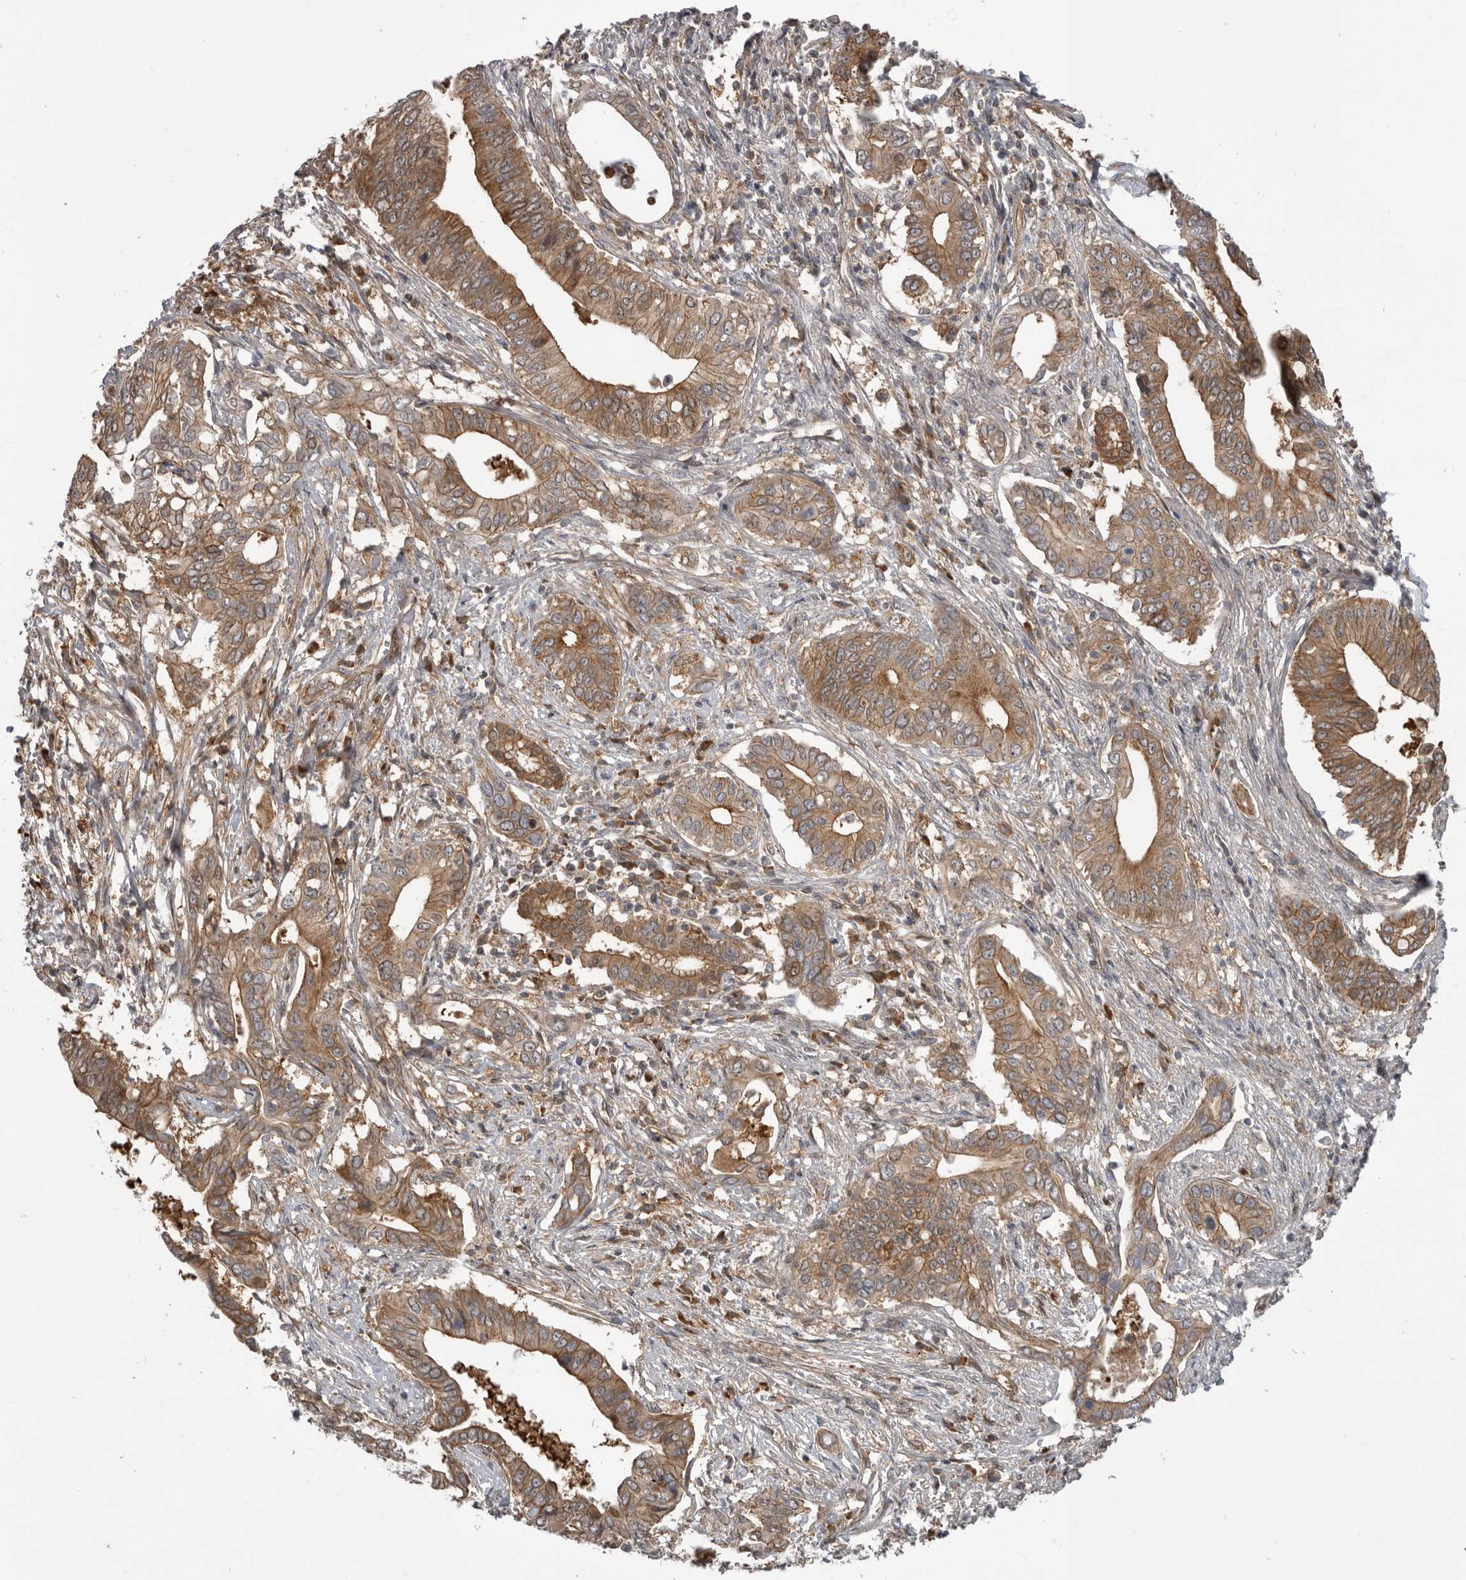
{"staining": {"intensity": "moderate", "quantity": ">75%", "location": "cytoplasmic/membranous"}, "tissue": "pancreatic cancer", "cell_type": "Tumor cells", "image_type": "cancer", "snomed": [{"axis": "morphology", "description": "Normal tissue, NOS"}, {"axis": "morphology", "description": "Adenocarcinoma, NOS"}, {"axis": "topography", "description": "Pancreas"}, {"axis": "topography", "description": "Peripheral nerve tissue"}], "caption": "Immunohistochemistry (IHC) of human pancreatic adenocarcinoma demonstrates medium levels of moderate cytoplasmic/membranous positivity in approximately >75% of tumor cells.", "gene": "RAB3GAP2", "patient": {"sex": "male", "age": 59}}